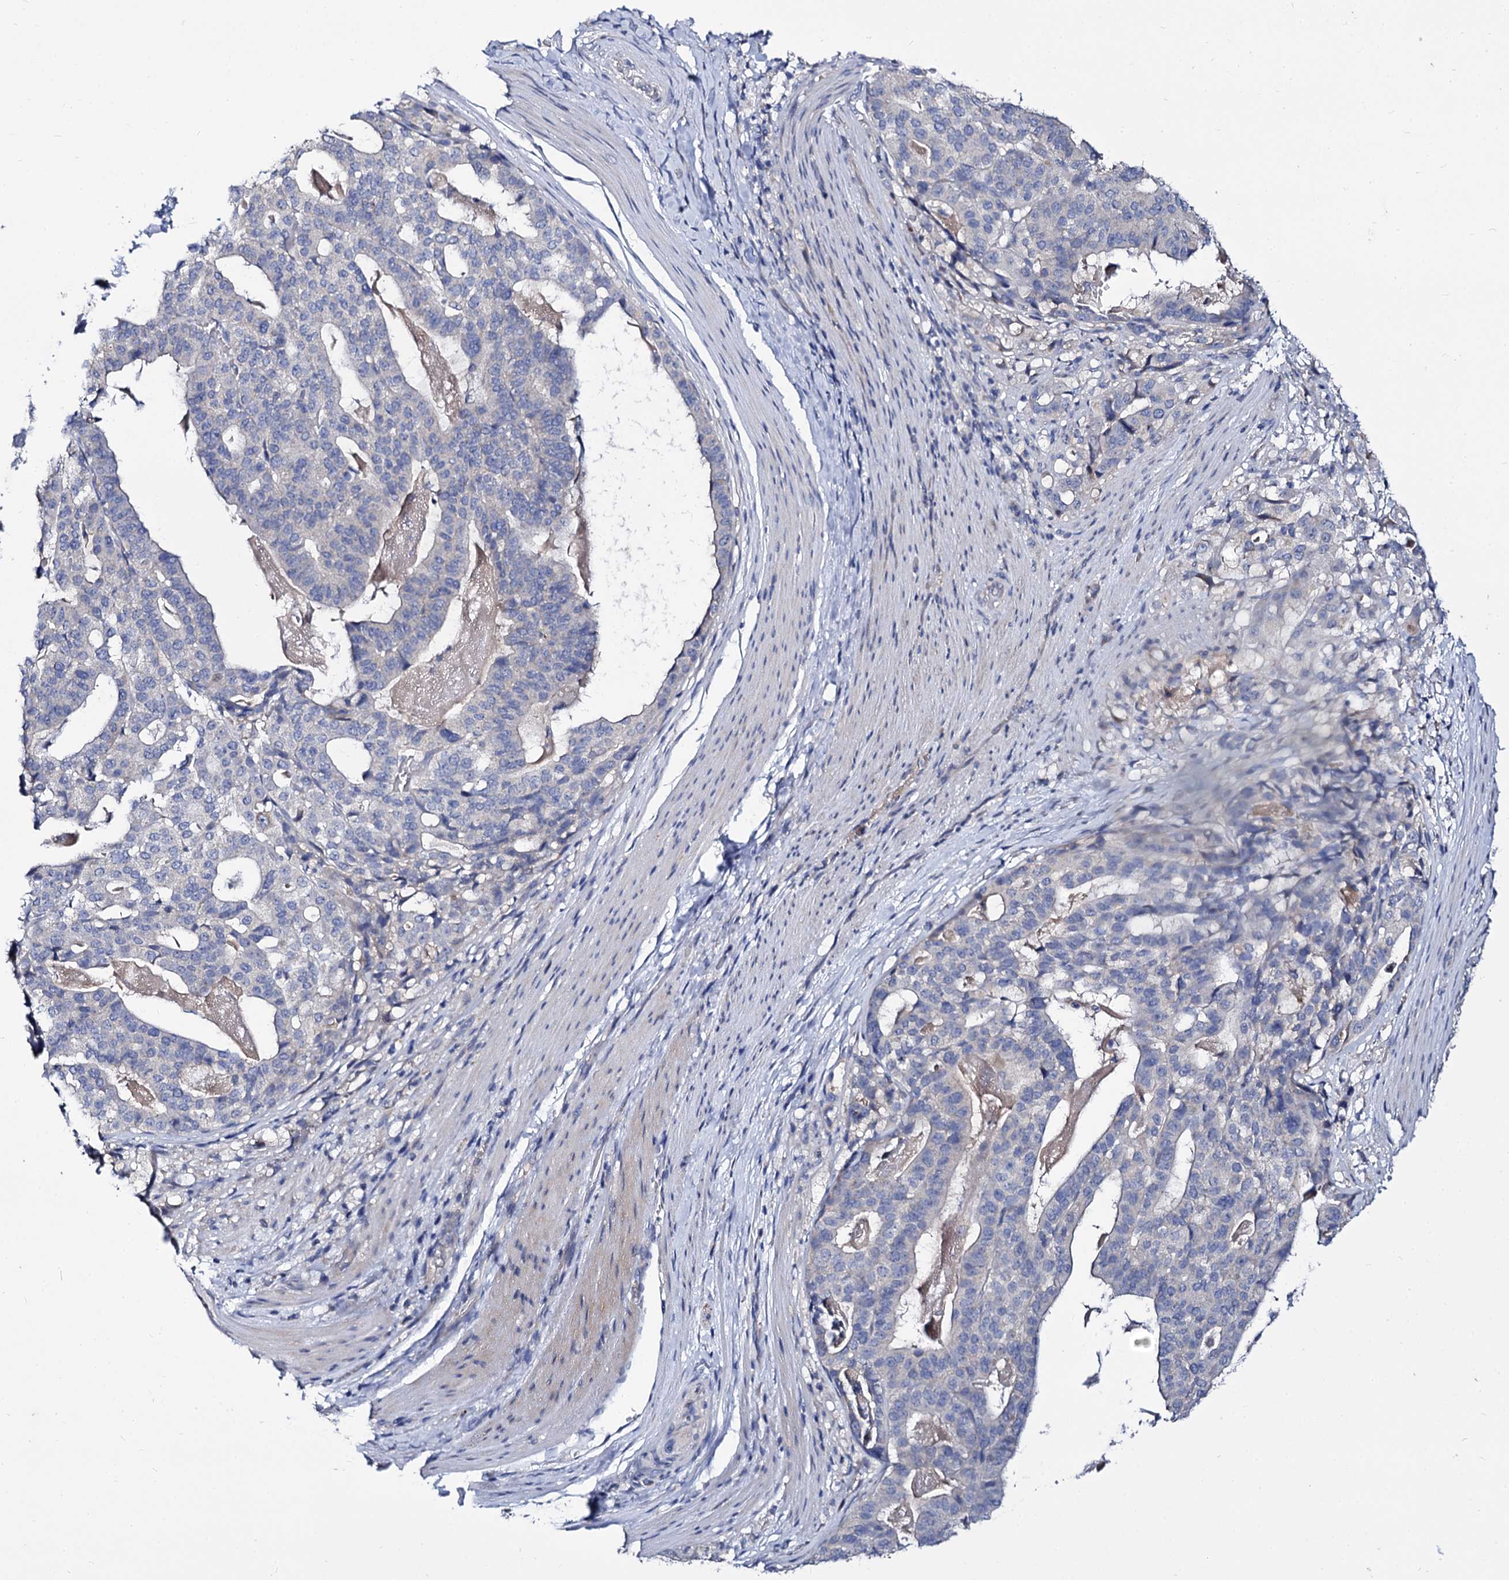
{"staining": {"intensity": "negative", "quantity": "none", "location": "none"}, "tissue": "stomach cancer", "cell_type": "Tumor cells", "image_type": "cancer", "snomed": [{"axis": "morphology", "description": "Adenocarcinoma, NOS"}, {"axis": "topography", "description": "Stomach"}], "caption": "The image reveals no significant positivity in tumor cells of stomach cancer. Brightfield microscopy of IHC stained with DAB (brown) and hematoxylin (blue), captured at high magnification.", "gene": "PANX2", "patient": {"sex": "male", "age": 48}}